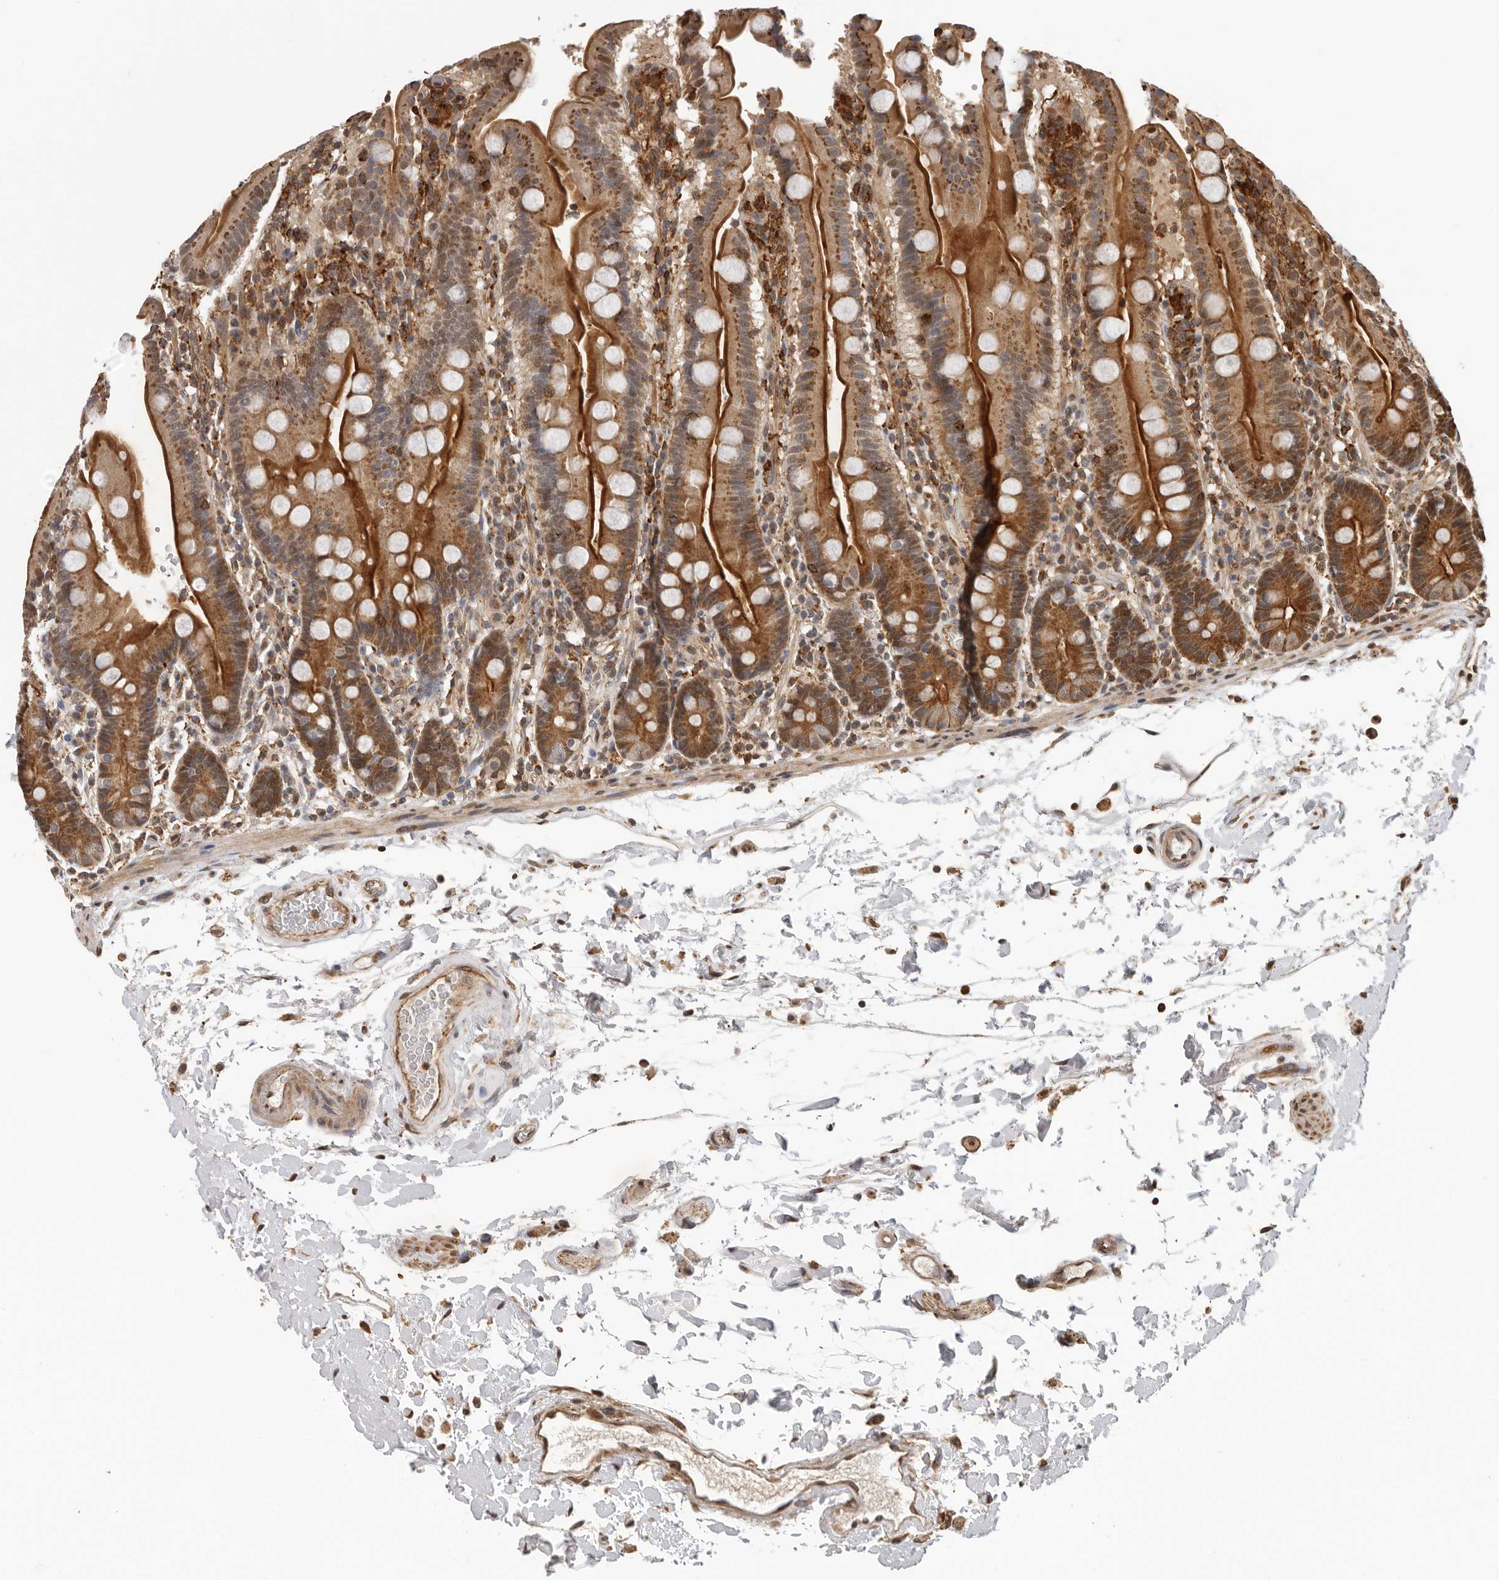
{"staining": {"intensity": "strong", "quantity": ">75%", "location": "cytoplasmic/membranous"}, "tissue": "duodenum", "cell_type": "Glandular cells", "image_type": "normal", "snomed": [{"axis": "morphology", "description": "Normal tissue, NOS"}, {"axis": "topography", "description": "Small intestine, NOS"}], "caption": "Immunohistochemical staining of unremarkable human duodenum exhibits high levels of strong cytoplasmic/membranous positivity in approximately >75% of glandular cells. (Stains: DAB in brown, nuclei in blue, Microscopy: brightfield microscopy at high magnification).", "gene": "RNF157", "patient": {"sex": "female", "age": 71}}